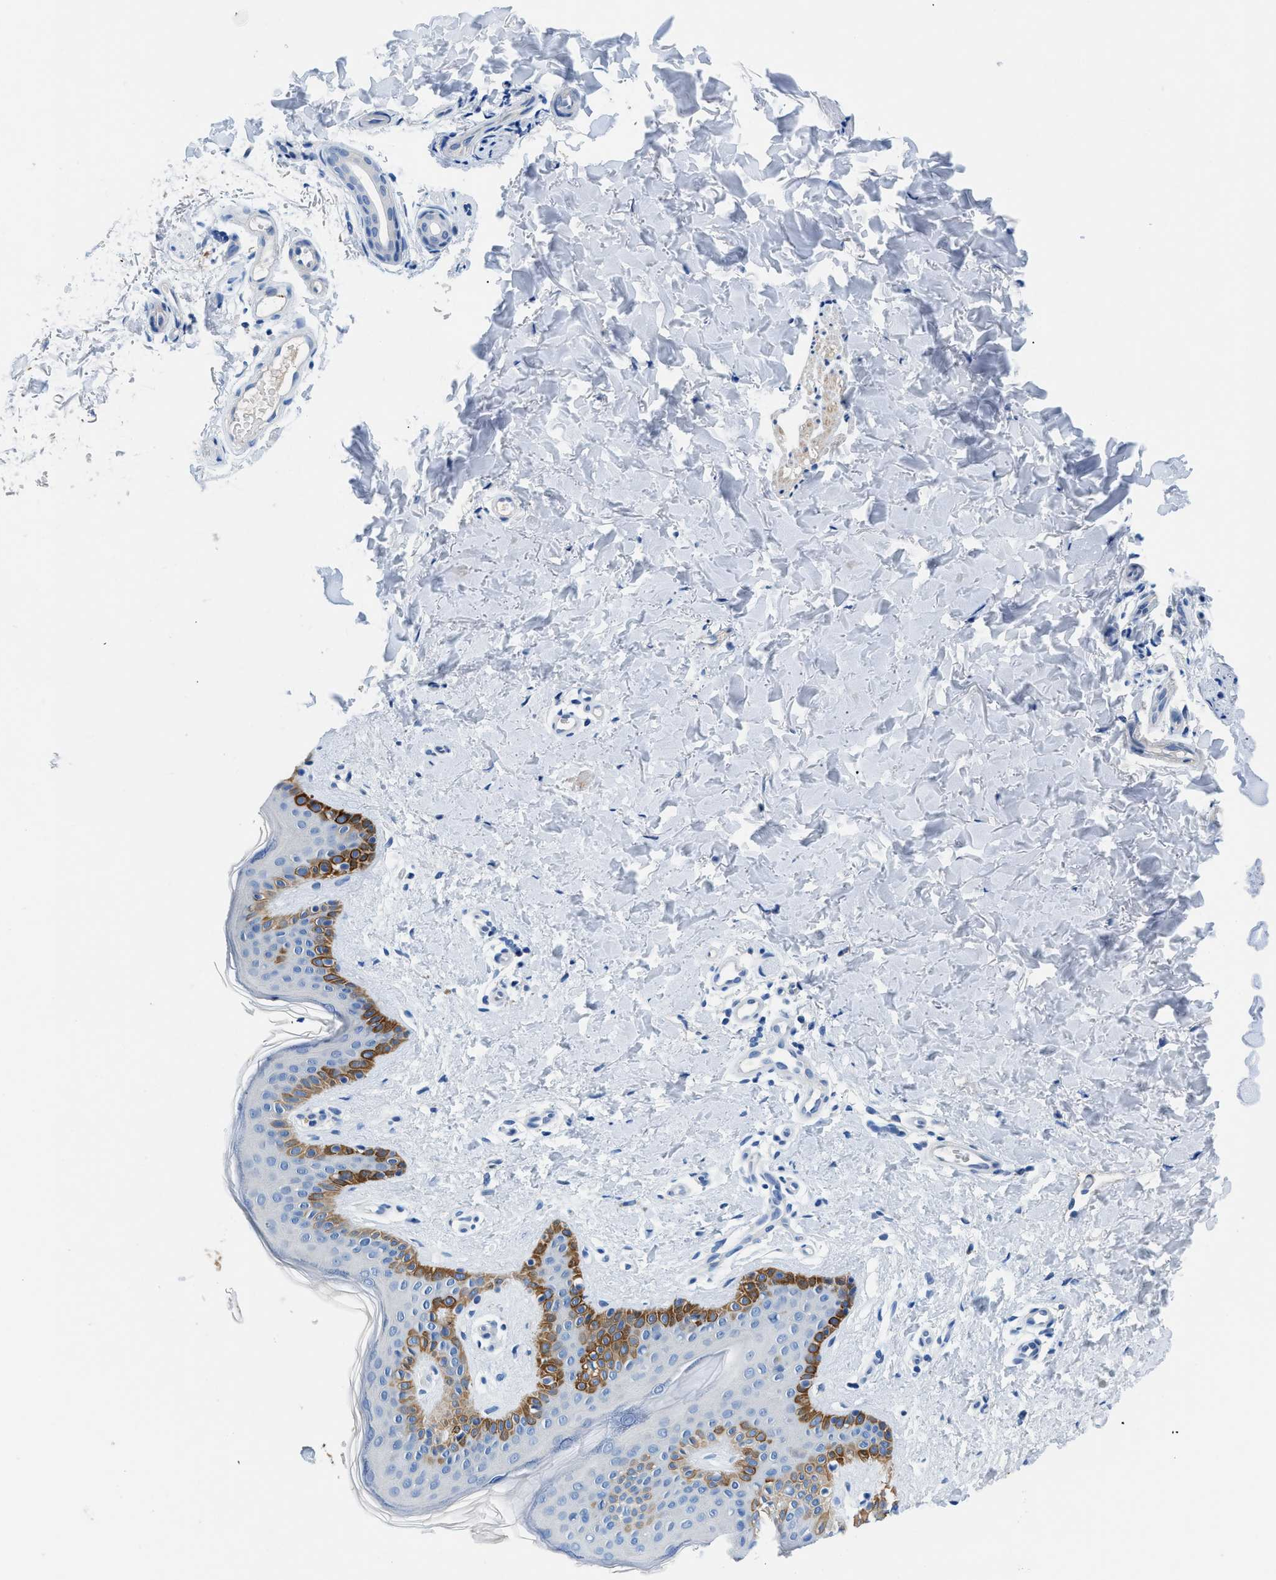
{"staining": {"intensity": "negative", "quantity": "none", "location": "none"}, "tissue": "skin", "cell_type": "Fibroblasts", "image_type": "normal", "snomed": [{"axis": "morphology", "description": "Normal tissue, NOS"}, {"axis": "topography", "description": "Skin"}], "caption": "This is an immunohistochemistry image of normal skin. There is no expression in fibroblasts.", "gene": "SLC10A6", "patient": {"sex": "male", "age": 40}}